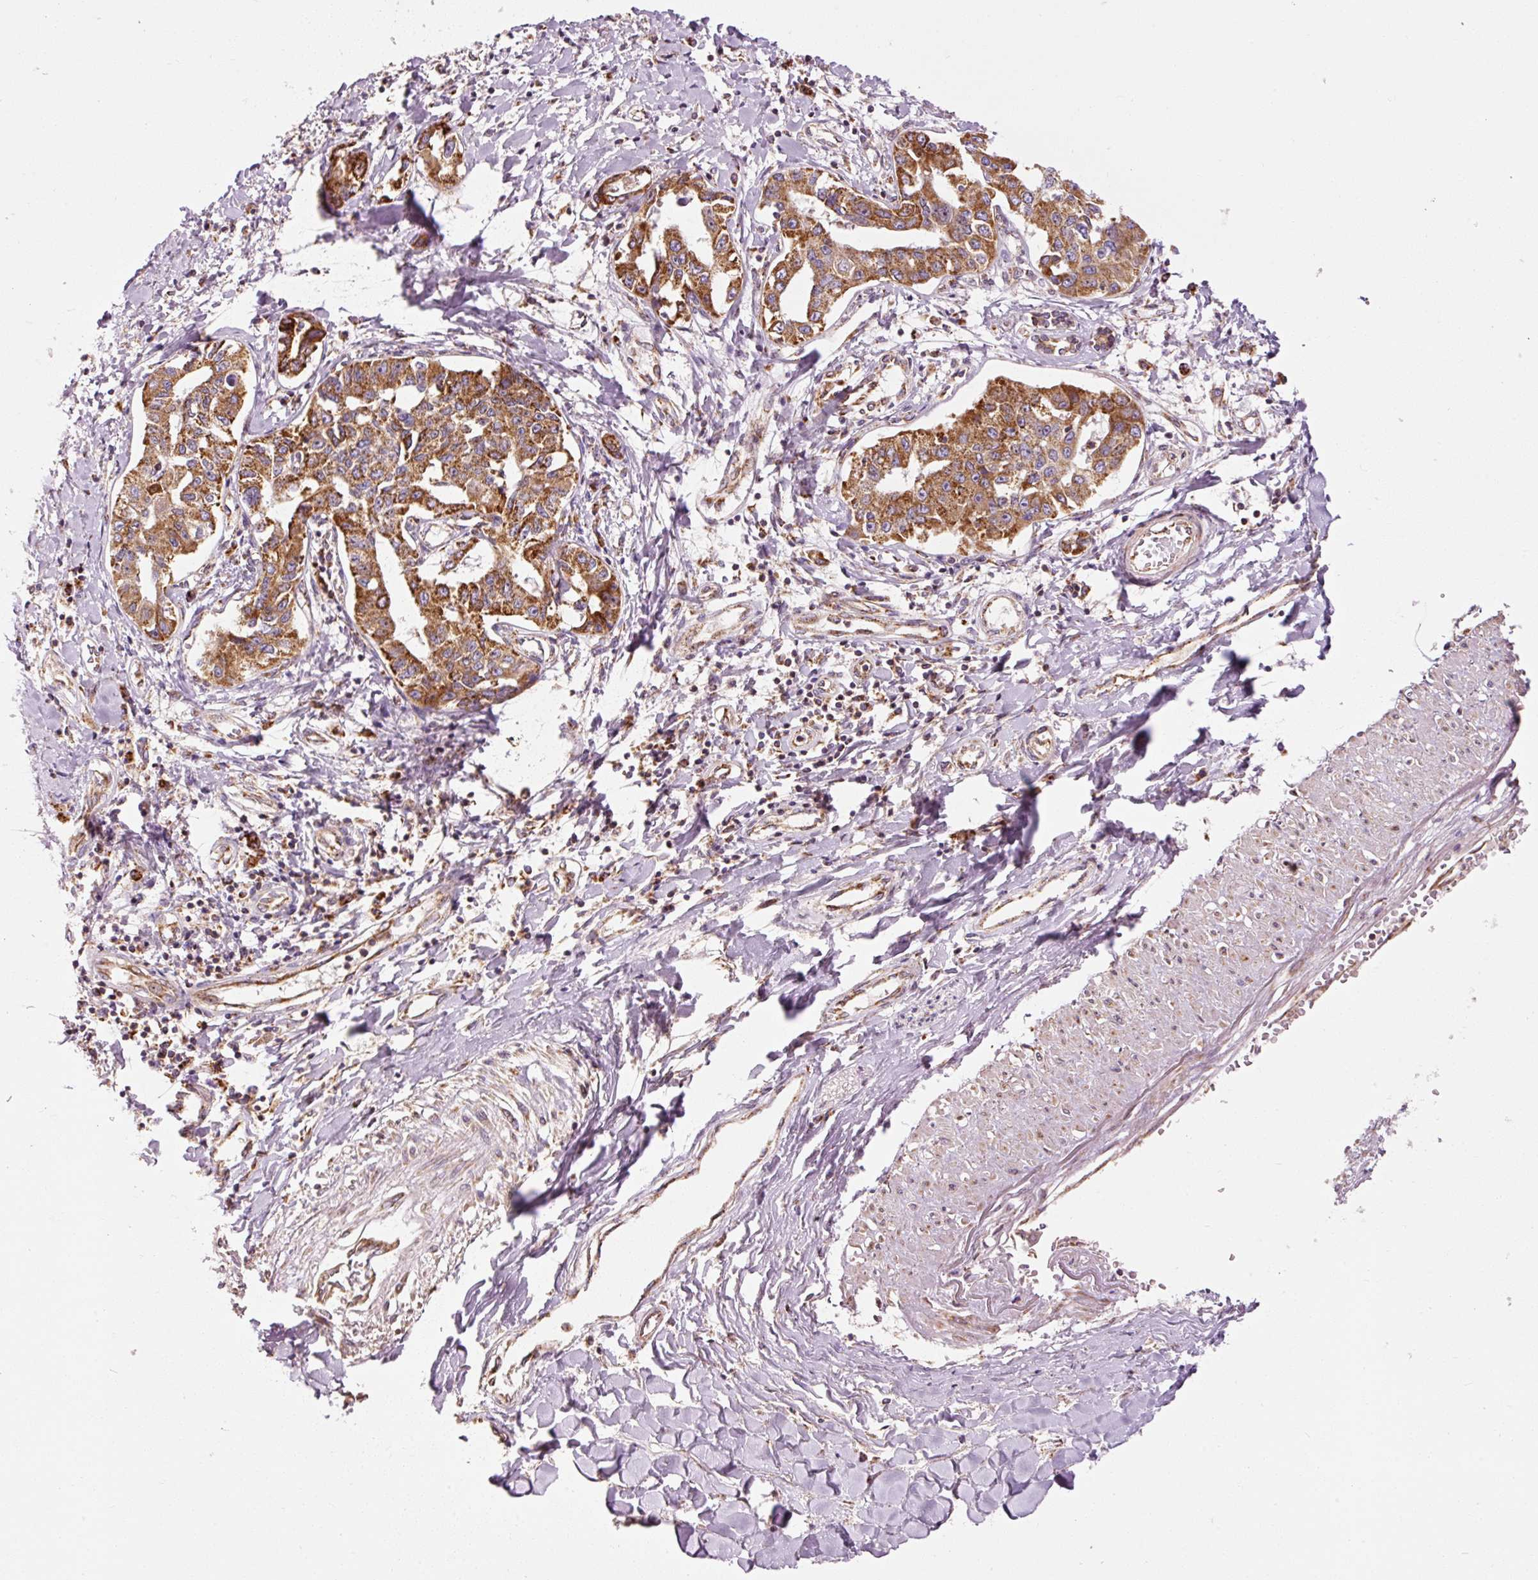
{"staining": {"intensity": "strong", "quantity": ">75%", "location": "cytoplasmic/membranous"}, "tissue": "liver cancer", "cell_type": "Tumor cells", "image_type": "cancer", "snomed": [{"axis": "morphology", "description": "Cholangiocarcinoma"}, {"axis": "topography", "description": "Liver"}], "caption": "High-power microscopy captured an IHC micrograph of liver cancer (cholangiocarcinoma), revealing strong cytoplasmic/membranous expression in about >75% of tumor cells.", "gene": "NDUFB4", "patient": {"sex": "male", "age": 59}}